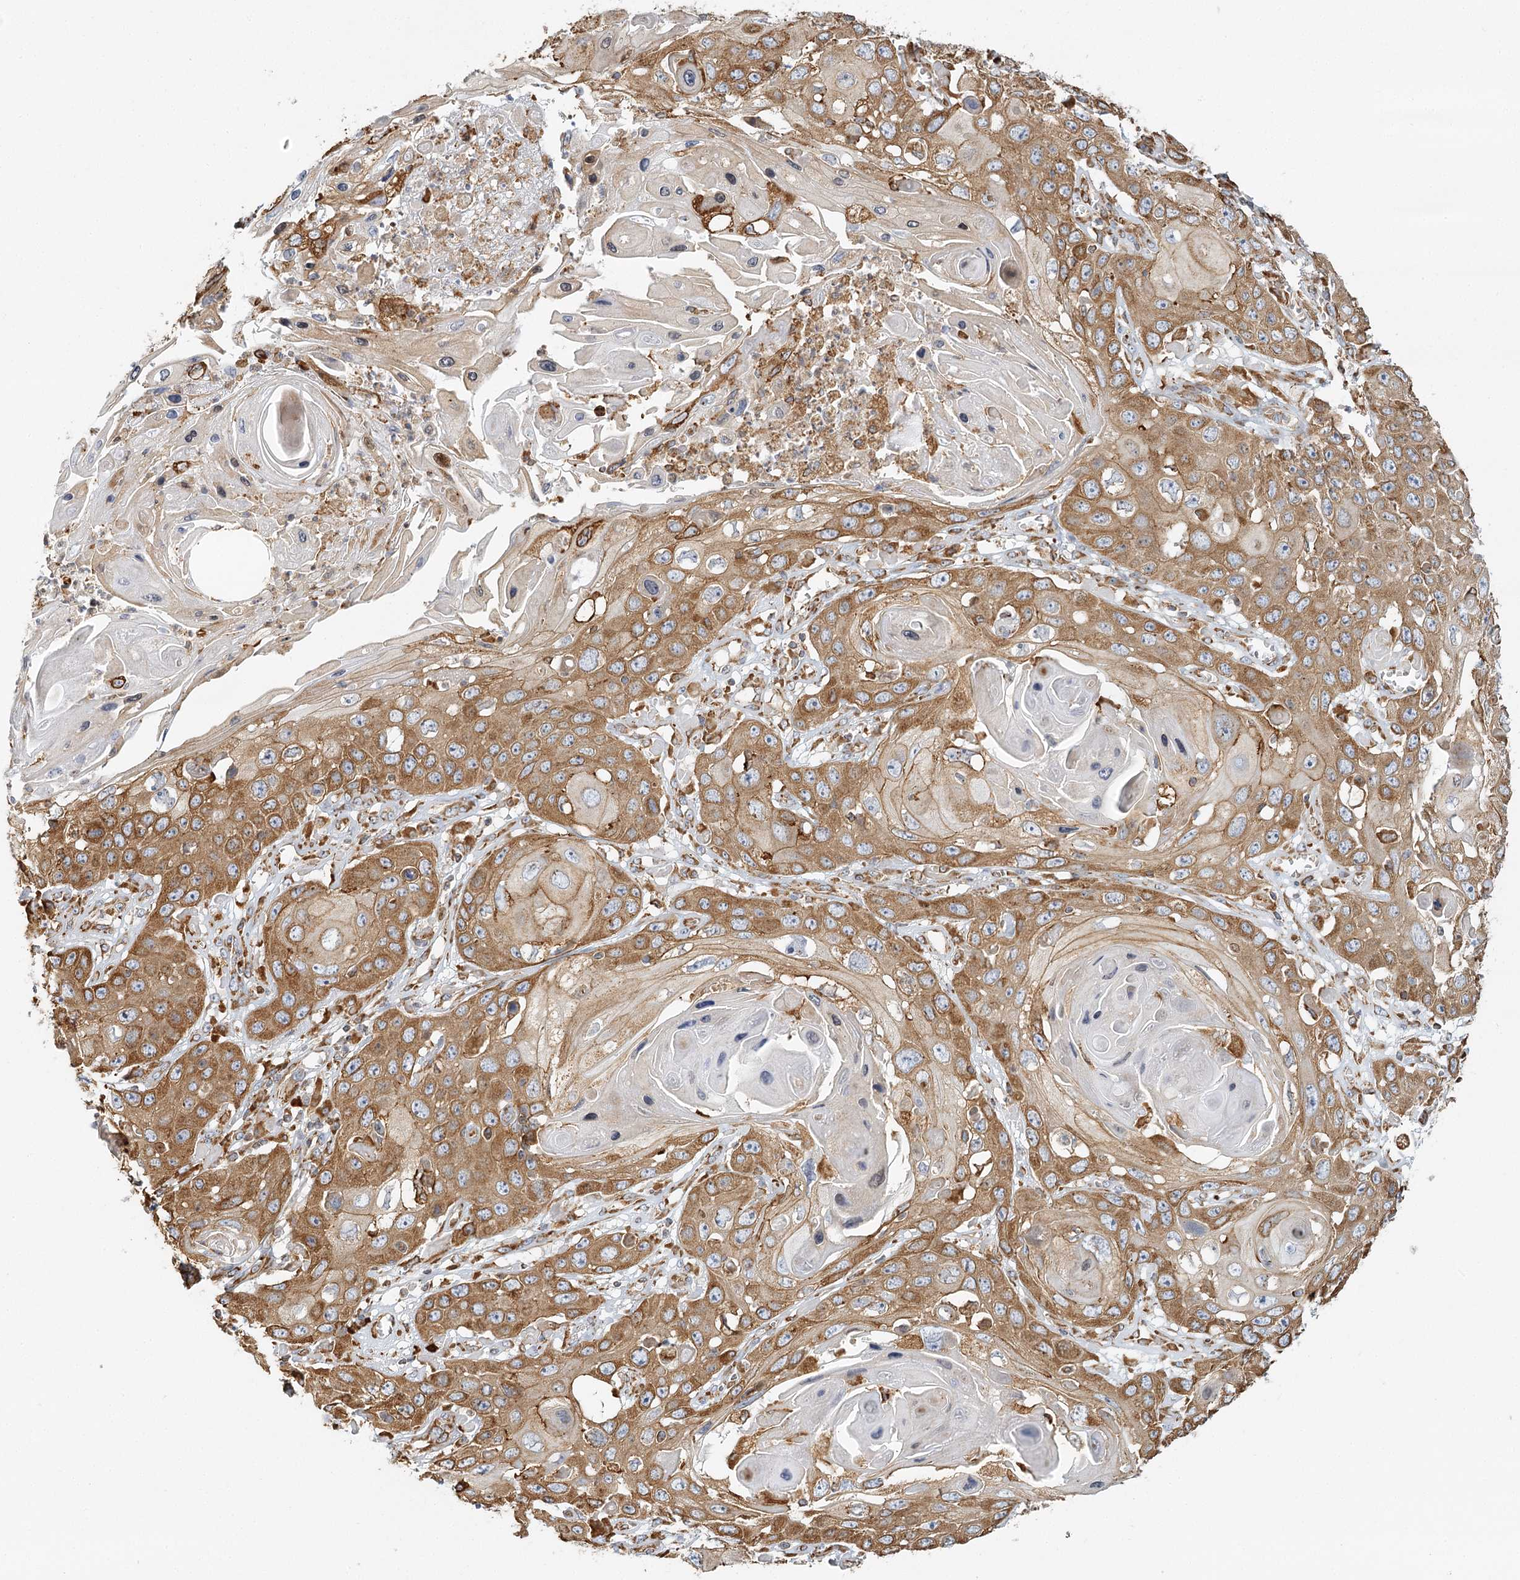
{"staining": {"intensity": "moderate", "quantity": ">75%", "location": "cytoplasmic/membranous"}, "tissue": "skin cancer", "cell_type": "Tumor cells", "image_type": "cancer", "snomed": [{"axis": "morphology", "description": "Squamous cell carcinoma, NOS"}, {"axis": "topography", "description": "Skin"}], "caption": "Protein staining of skin cancer tissue exhibits moderate cytoplasmic/membranous positivity in about >75% of tumor cells. (Brightfield microscopy of DAB IHC at high magnification).", "gene": "TAS1R1", "patient": {"sex": "male", "age": 55}}